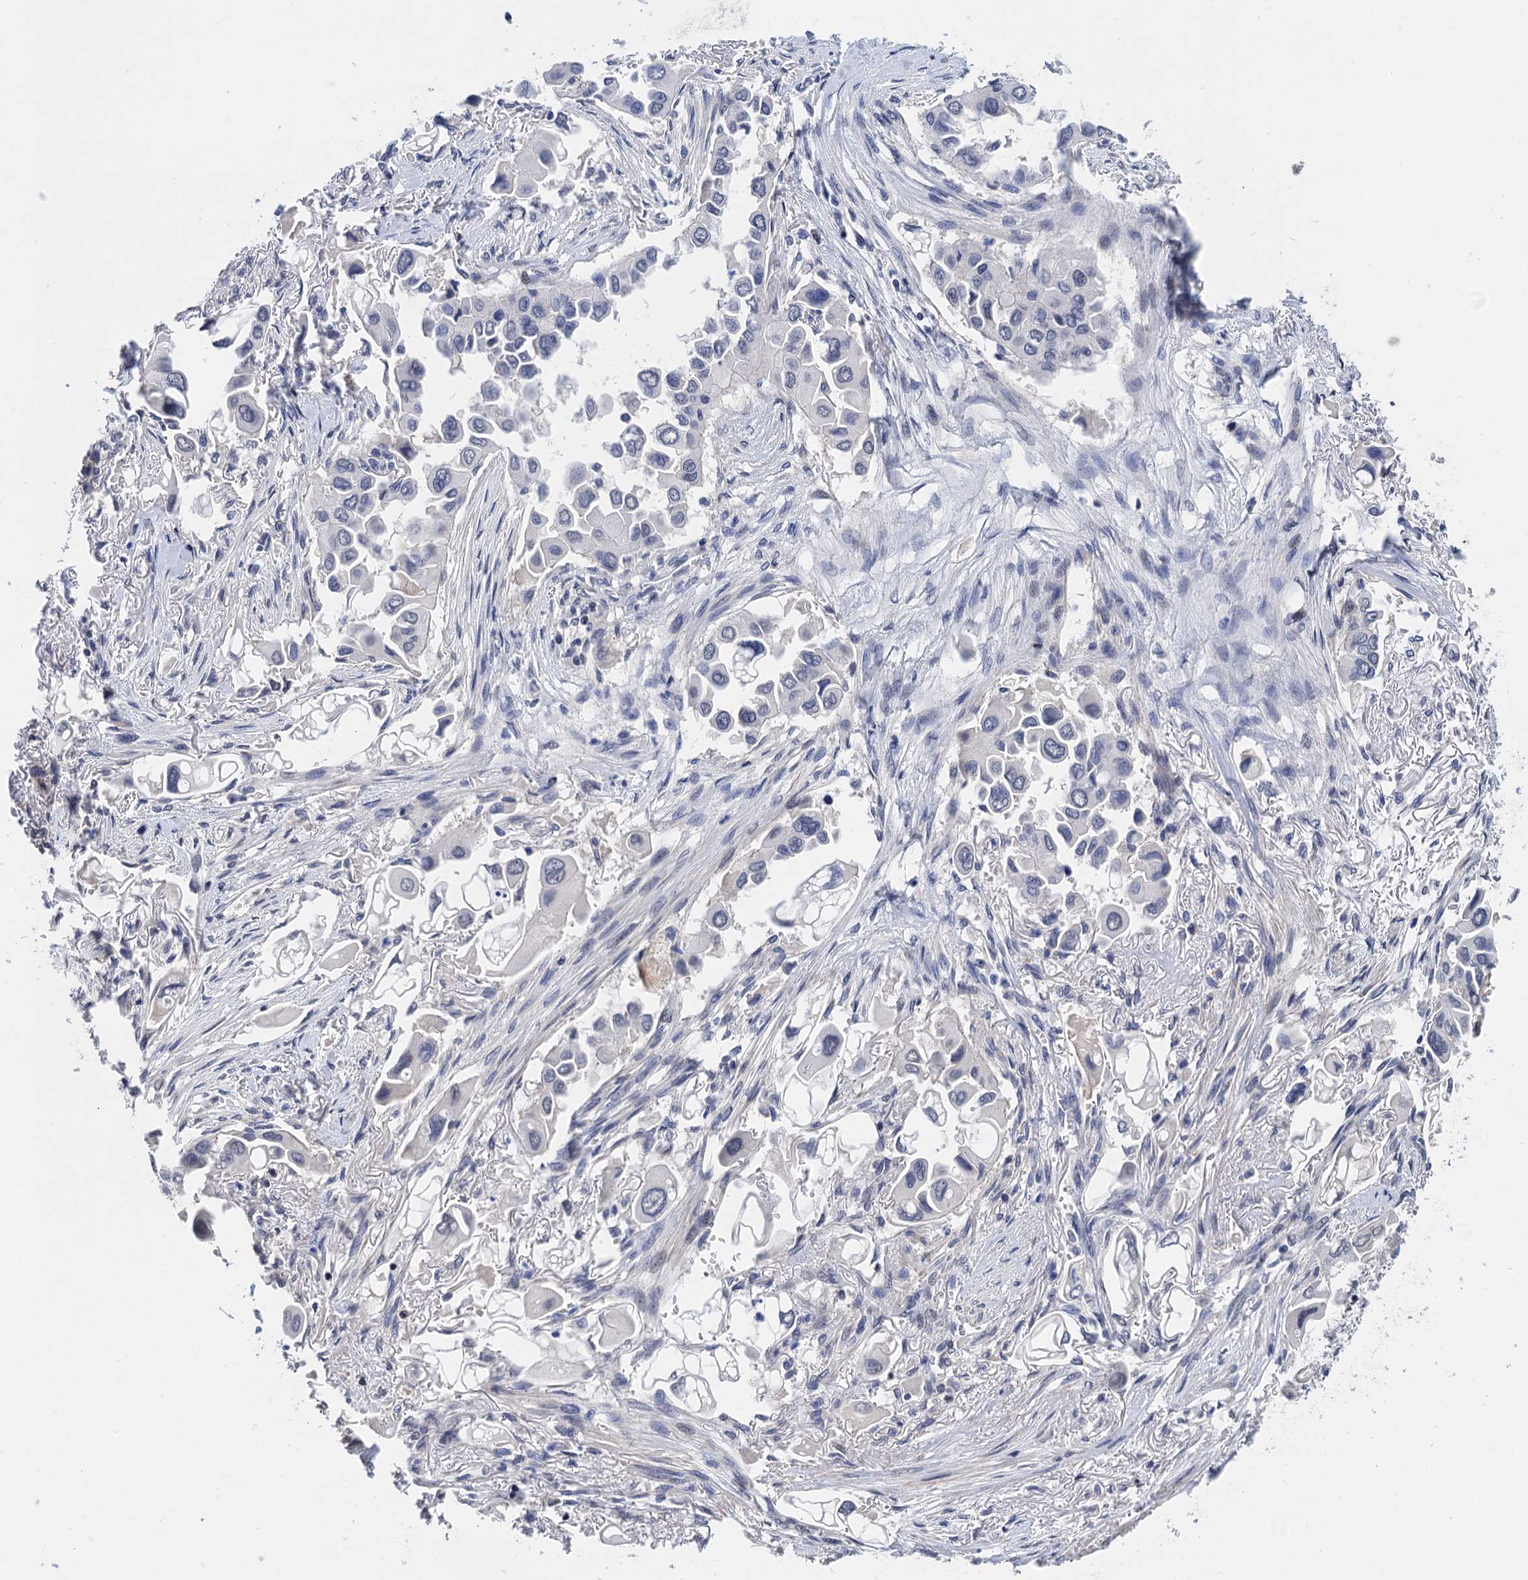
{"staining": {"intensity": "negative", "quantity": "none", "location": "none"}, "tissue": "lung cancer", "cell_type": "Tumor cells", "image_type": "cancer", "snomed": [{"axis": "morphology", "description": "Adenocarcinoma, NOS"}, {"axis": "topography", "description": "Lung"}], "caption": "This is an IHC histopathology image of human adenocarcinoma (lung). There is no expression in tumor cells.", "gene": "ART5", "patient": {"sex": "female", "age": 76}}